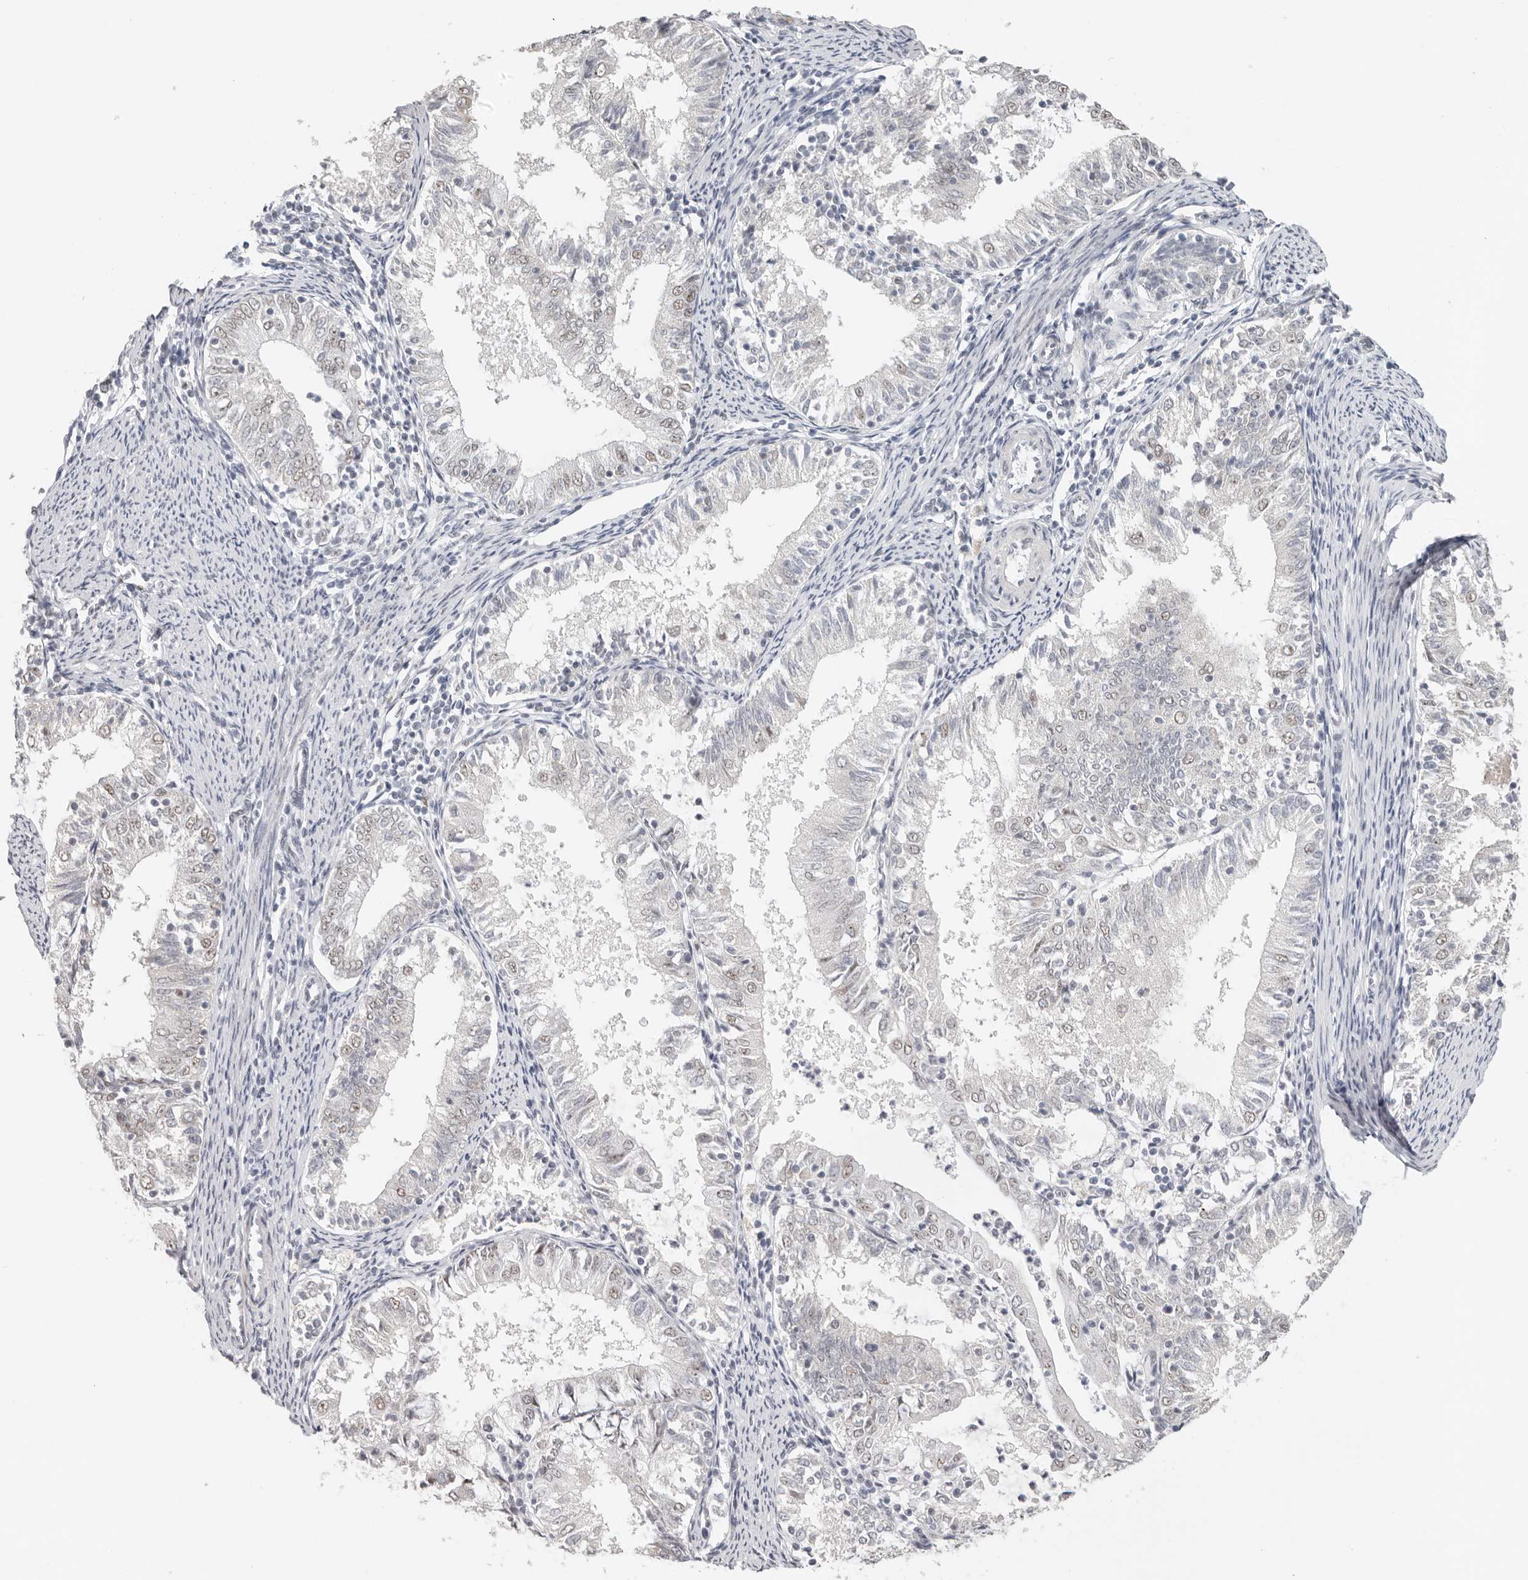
{"staining": {"intensity": "weak", "quantity": "<25%", "location": "nuclear"}, "tissue": "endometrial cancer", "cell_type": "Tumor cells", "image_type": "cancer", "snomed": [{"axis": "morphology", "description": "Adenocarcinoma, NOS"}, {"axis": "topography", "description": "Endometrium"}], "caption": "Tumor cells are negative for brown protein staining in endometrial cancer (adenocarcinoma).", "gene": "LARP7", "patient": {"sex": "female", "age": 57}}